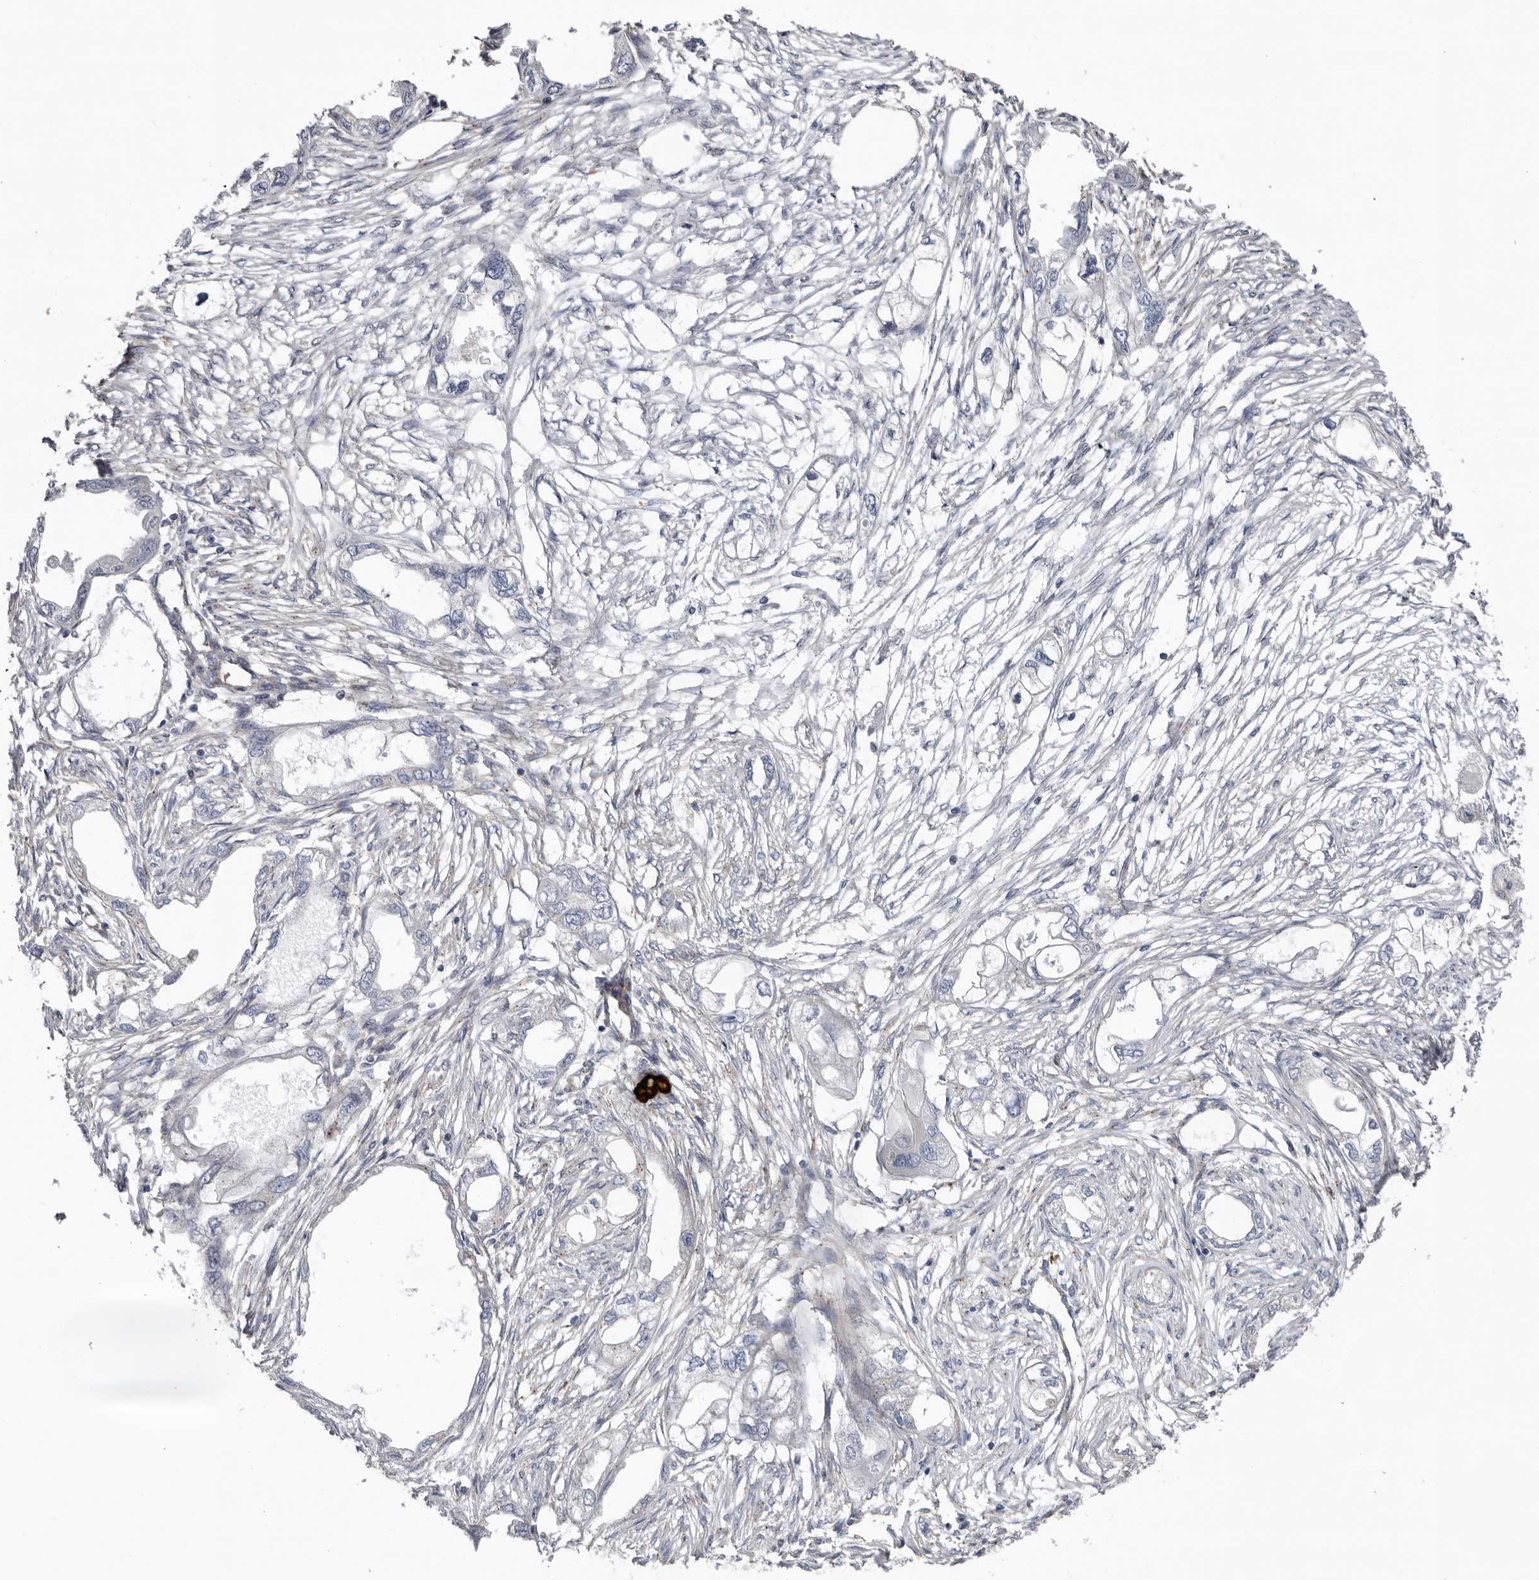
{"staining": {"intensity": "negative", "quantity": "none", "location": "none"}, "tissue": "endometrial cancer", "cell_type": "Tumor cells", "image_type": "cancer", "snomed": [{"axis": "morphology", "description": "Adenocarcinoma, NOS"}, {"axis": "morphology", "description": "Adenocarcinoma, metastatic, NOS"}, {"axis": "topography", "description": "Adipose tissue"}, {"axis": "topography", "description": "Endometrium"}], "caption": "This is an immunohistochemistry photomicrograph of metastatic adenocarcinoma (endometrial). There is no positivity in tumor cells.", "gene": "LUZP1", "patient": {"sex": "female", "age": 67}}